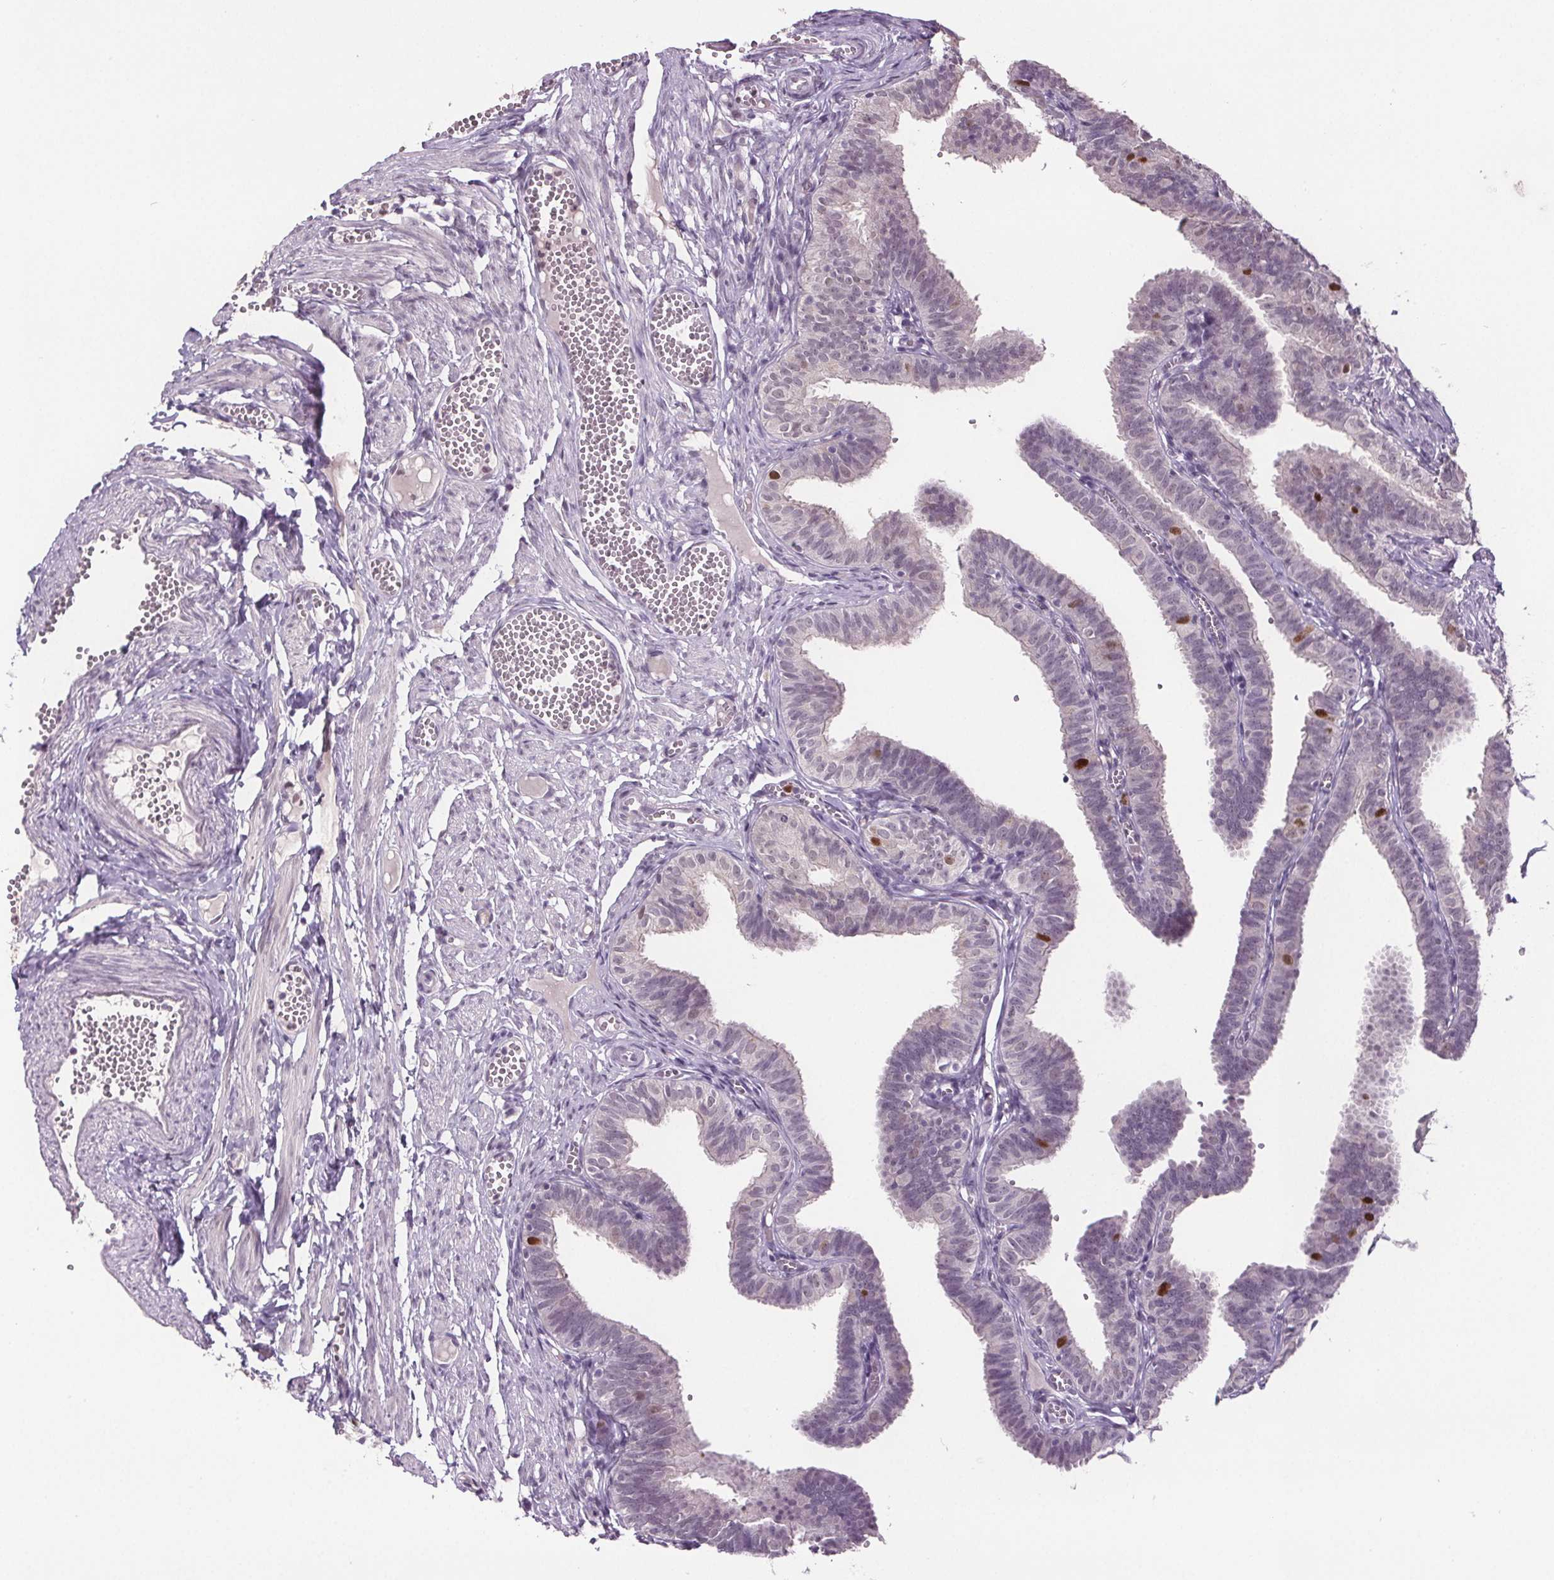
{"staining": {"intensity": "moderate", "quantity": "<25%", "location": "nuclear"}, "tissue": "fallopian tube", "cell_type": "Glandular cells", "image_type": "normal", "snomed": [{"axis": "morphology", "description": "Normal tissue, NOS"}, {"axis": "topography", "description": "Fallopian tube"}], "caption": "There is low levels of moderate nuclear staining in glandular cells of unremarkable fallopian tube, as demonstrated by immunohistochemical staining (brown color).", "gene": "CENPF", "patient": {"sex": "female", "age": 25}}